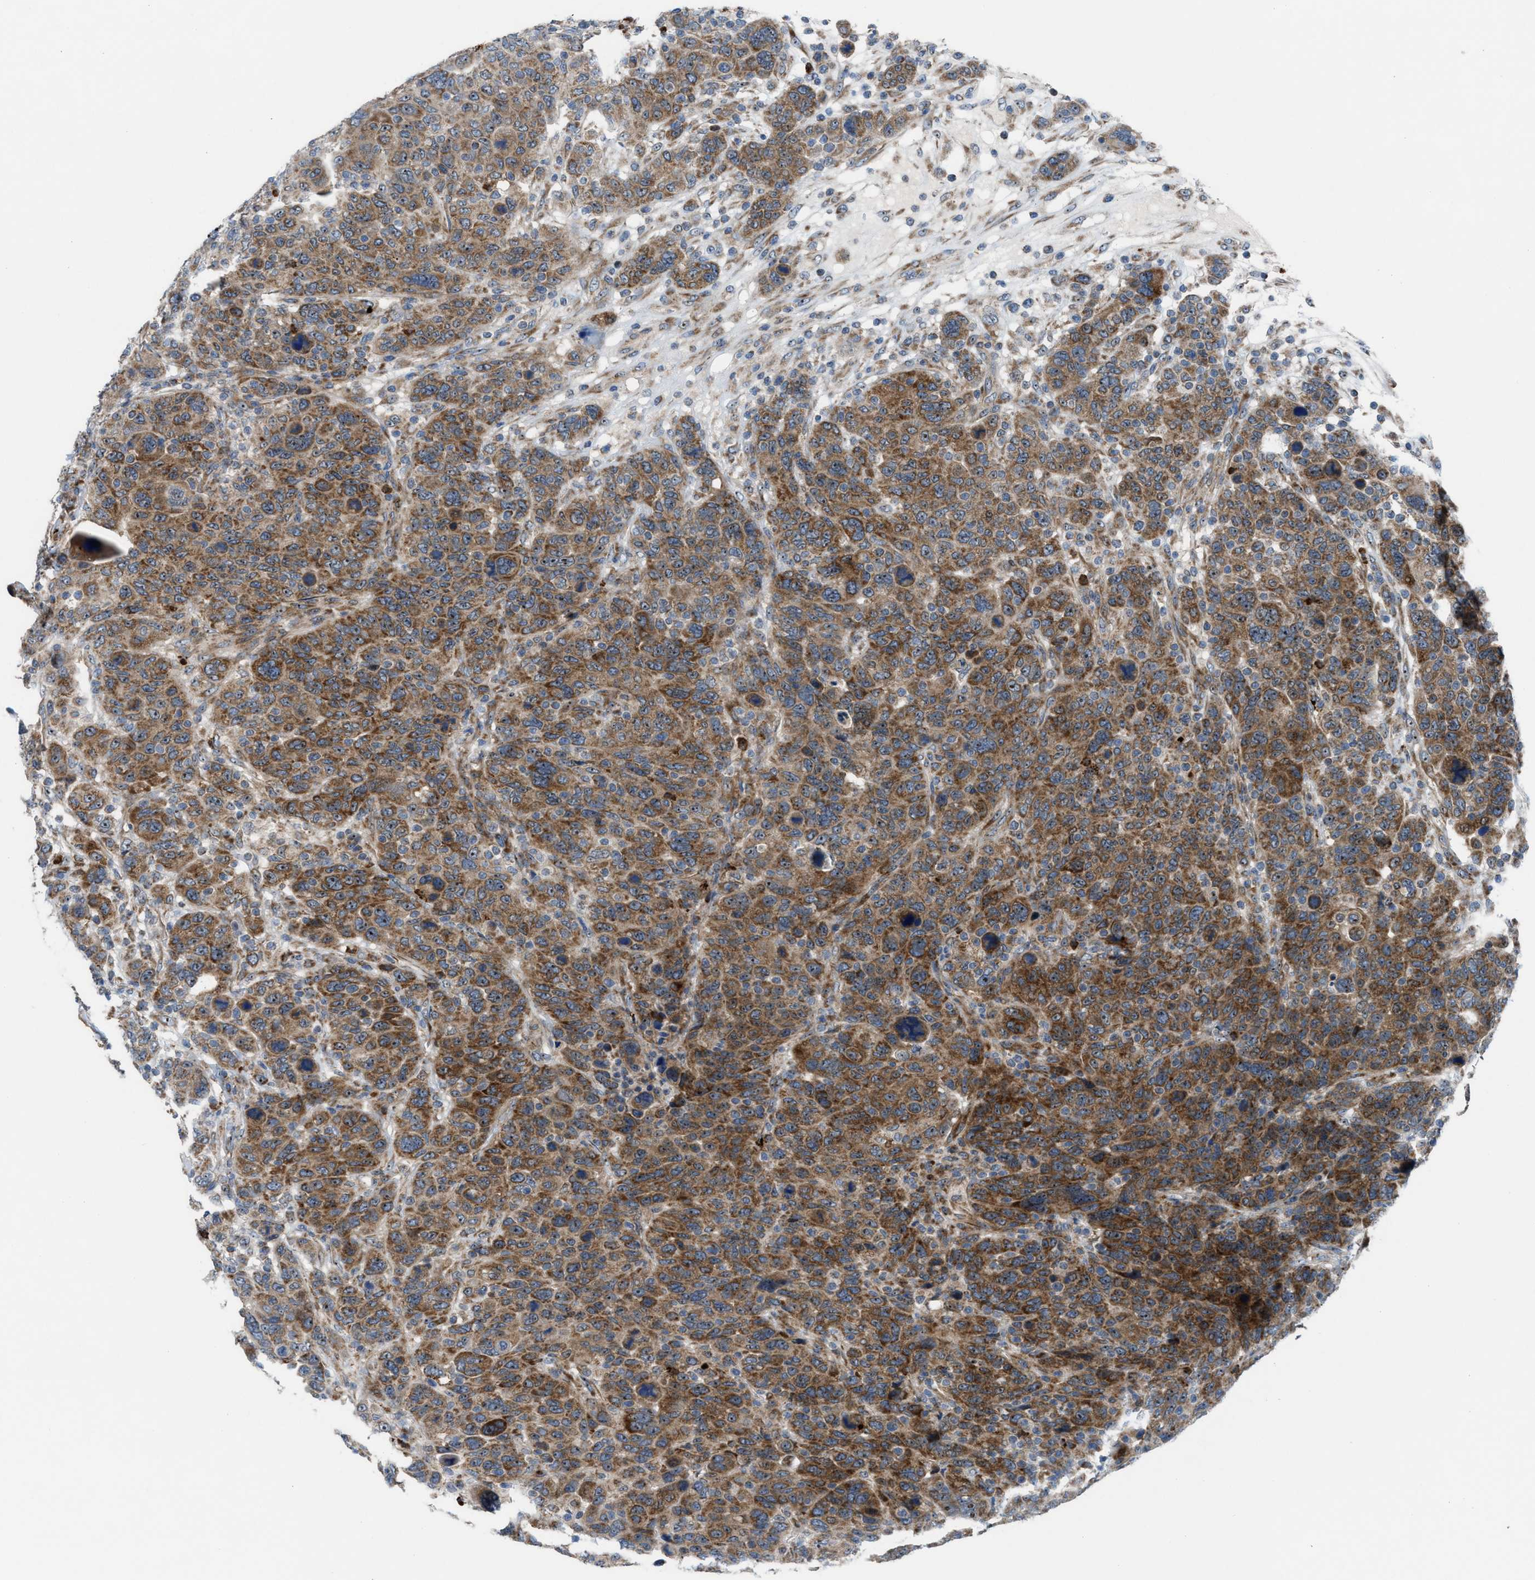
{"staining": {"intensity": "moderate", "quantity": ">75%", "location": "cytoplasmic/membranous"}, "tissue": "breast cancer", "cell_type": "Tumor cells", "image_type": "cancer", "snomed": [{"axis": "morphology", "description": "Duct carcinoma"}, {"axis": "topography", "description": "Breast"}], "caption": "Breast cancer stained with IHC reveals moderate cytoplasmic/membranous positivity in approximately >75% of tumor cells. The staining was performed using DAB (3,3'-diaminobenzidine) to visualize the protein expression in brown, while the nuclei were stained in blue with hematoxylin (Magnification: 20x).", "gene": "TPH1", "patient": {"sex": "female", "age": 37}}